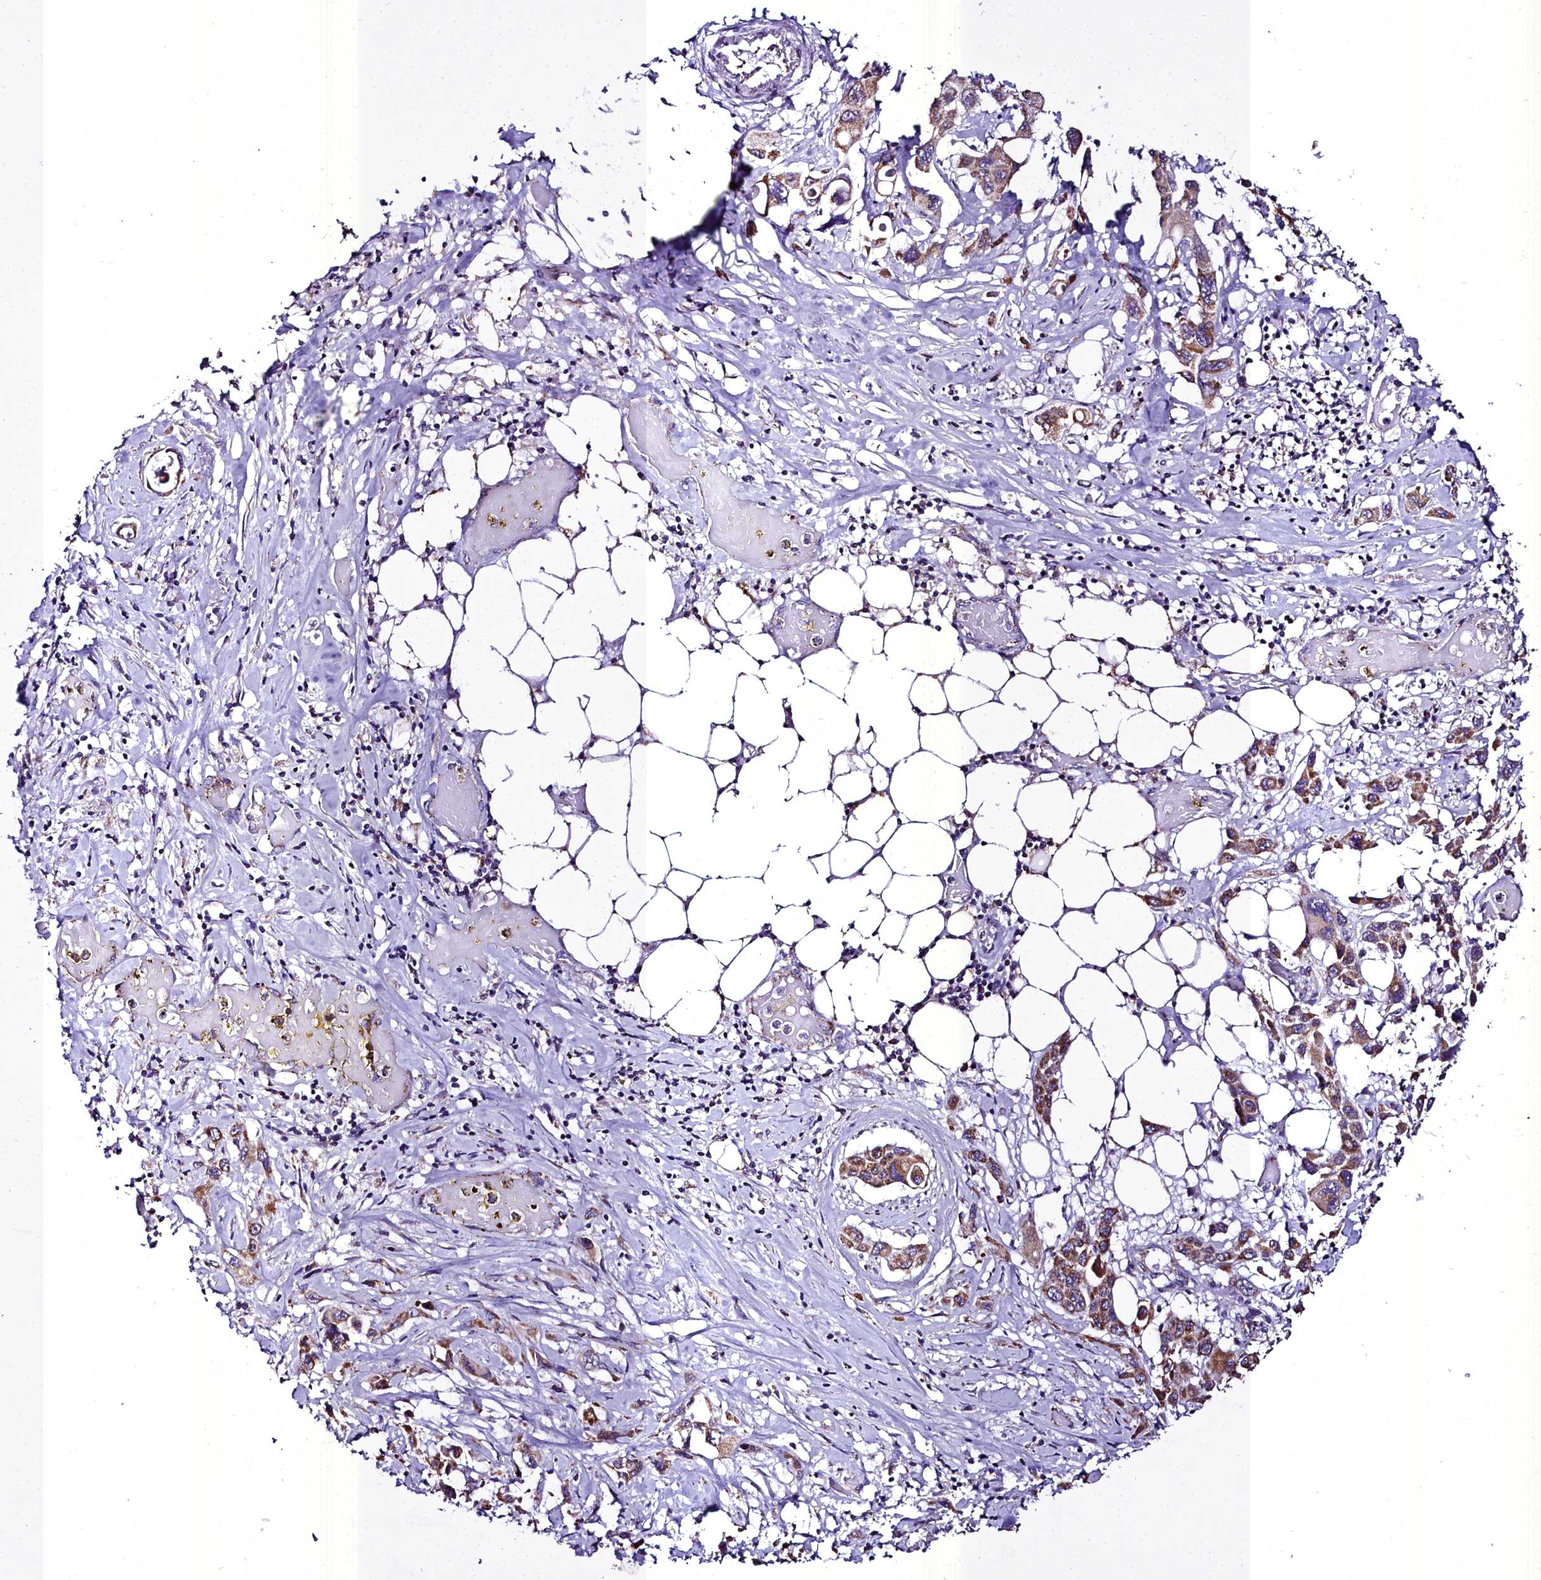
{"staining": {"intensity": "moderate", "quantity": ">75%", "location": "cytoplasmic/membranous"}, "tissue": "pancreatic cancer", "cell_type": "Tumor cells", "image_type": "cancer", "snomed": [{"axis": "morphology", "description": "Adenocarcinoma, NOS"}, {"axis": "topography", "description": "Pancreas"}], "caption": "Moderate cytoplasmic/membranous staining for a protein is identified in approximately >75% of tumor cells of pancreatic cancer using immunohistochemistry (IHC).", "gene": "WDFY3", "patient": {"sex": "male", "age": 92}}